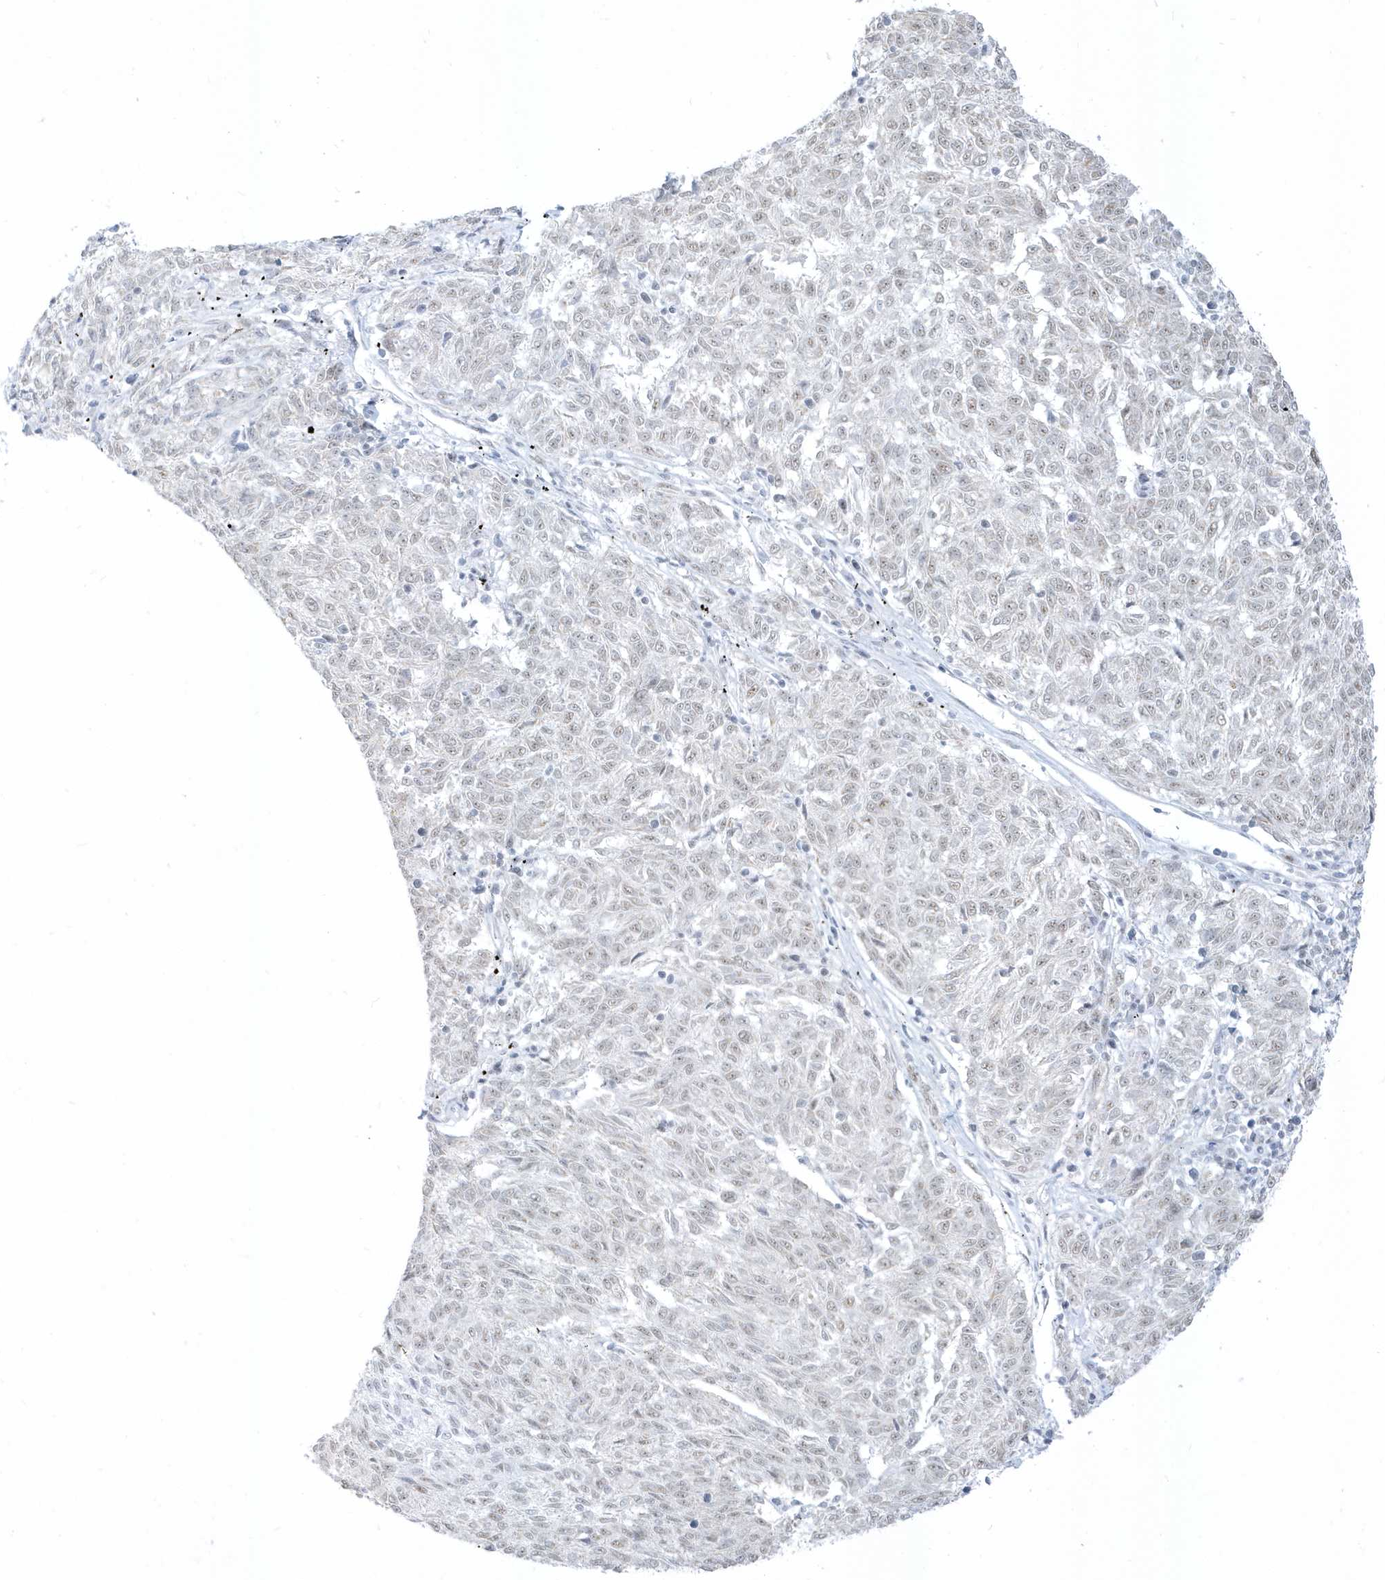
{"staining": {"intensity": "negative", "quantity": "none", "location": "none"}, "tissue": "melanoma", "cell_type": "Tumor cells", "image_type": "cancer", "snomed": [{"axis": "morphology", "description": "Malignant melanoma, NOS"}, {"axis": "topography", "description": "Skin"}], "caption": "IHC photomicrograph of neoplastic tissue: human malignant melanoma stained with DAB (3,3'-diaminobenzidine) displays no significant protein staining in tumor cells.", "gene": "PLEKHN1", "patient": {"sex": "female", "age": 72}}